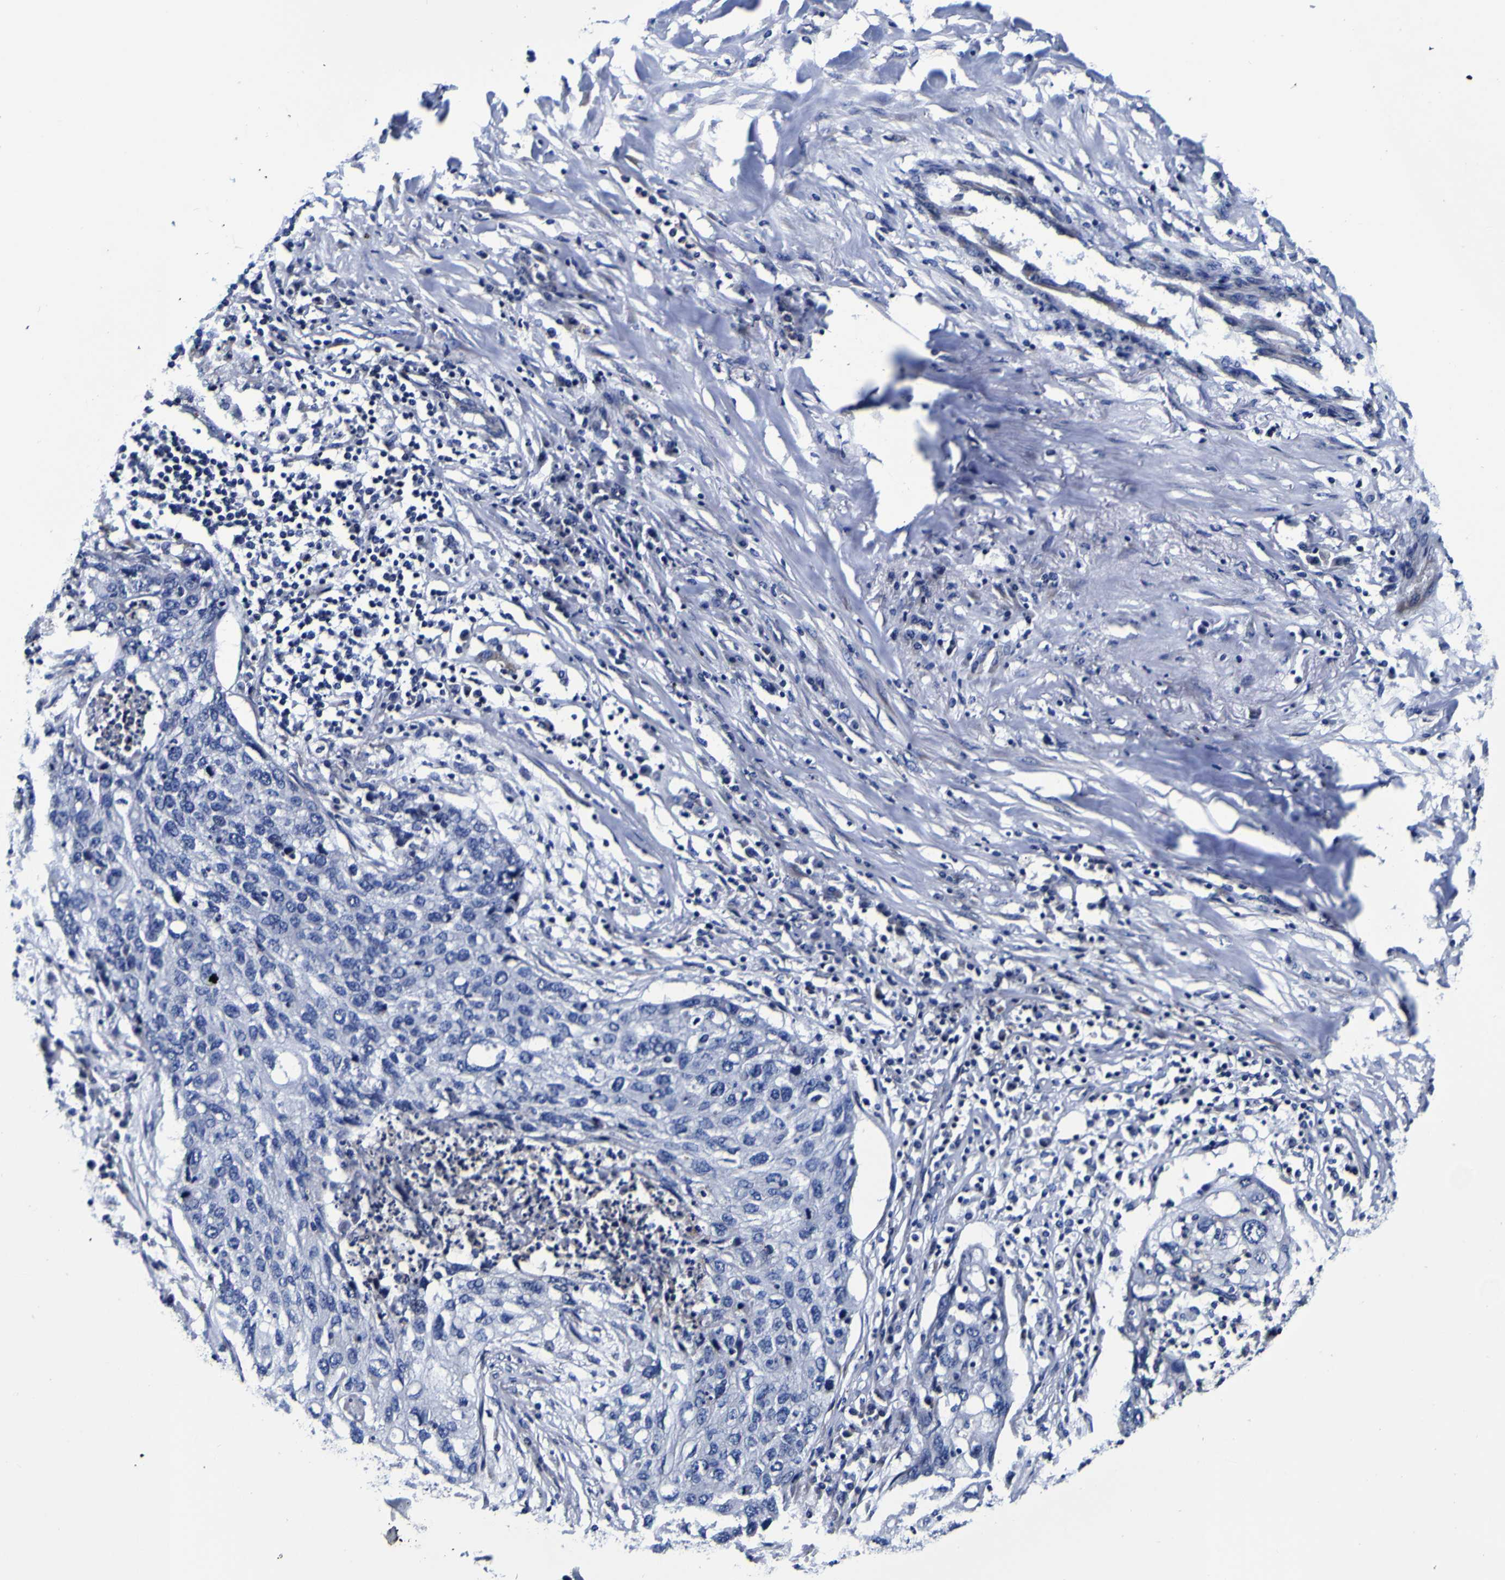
{"staining": {"intensity": "negative", "quantity": "none", "location": "none"}, "tissue": "lung cancer", "cell_type": "Tumor cells", "image_type": "cancer", "snomed": [{"axis": "morphology", "description": "Squamous cell carcinoma, NOS"}, {"axis": "topography", "description": "Lung"}], "caption": "DAB (3,3'-diaminobenzidine) immunohistochemical staining of lung cancer shows no significant staining in tumor cells.", "gene": "PDLIM4", "patient": {"sex": "female", "age": 63}}